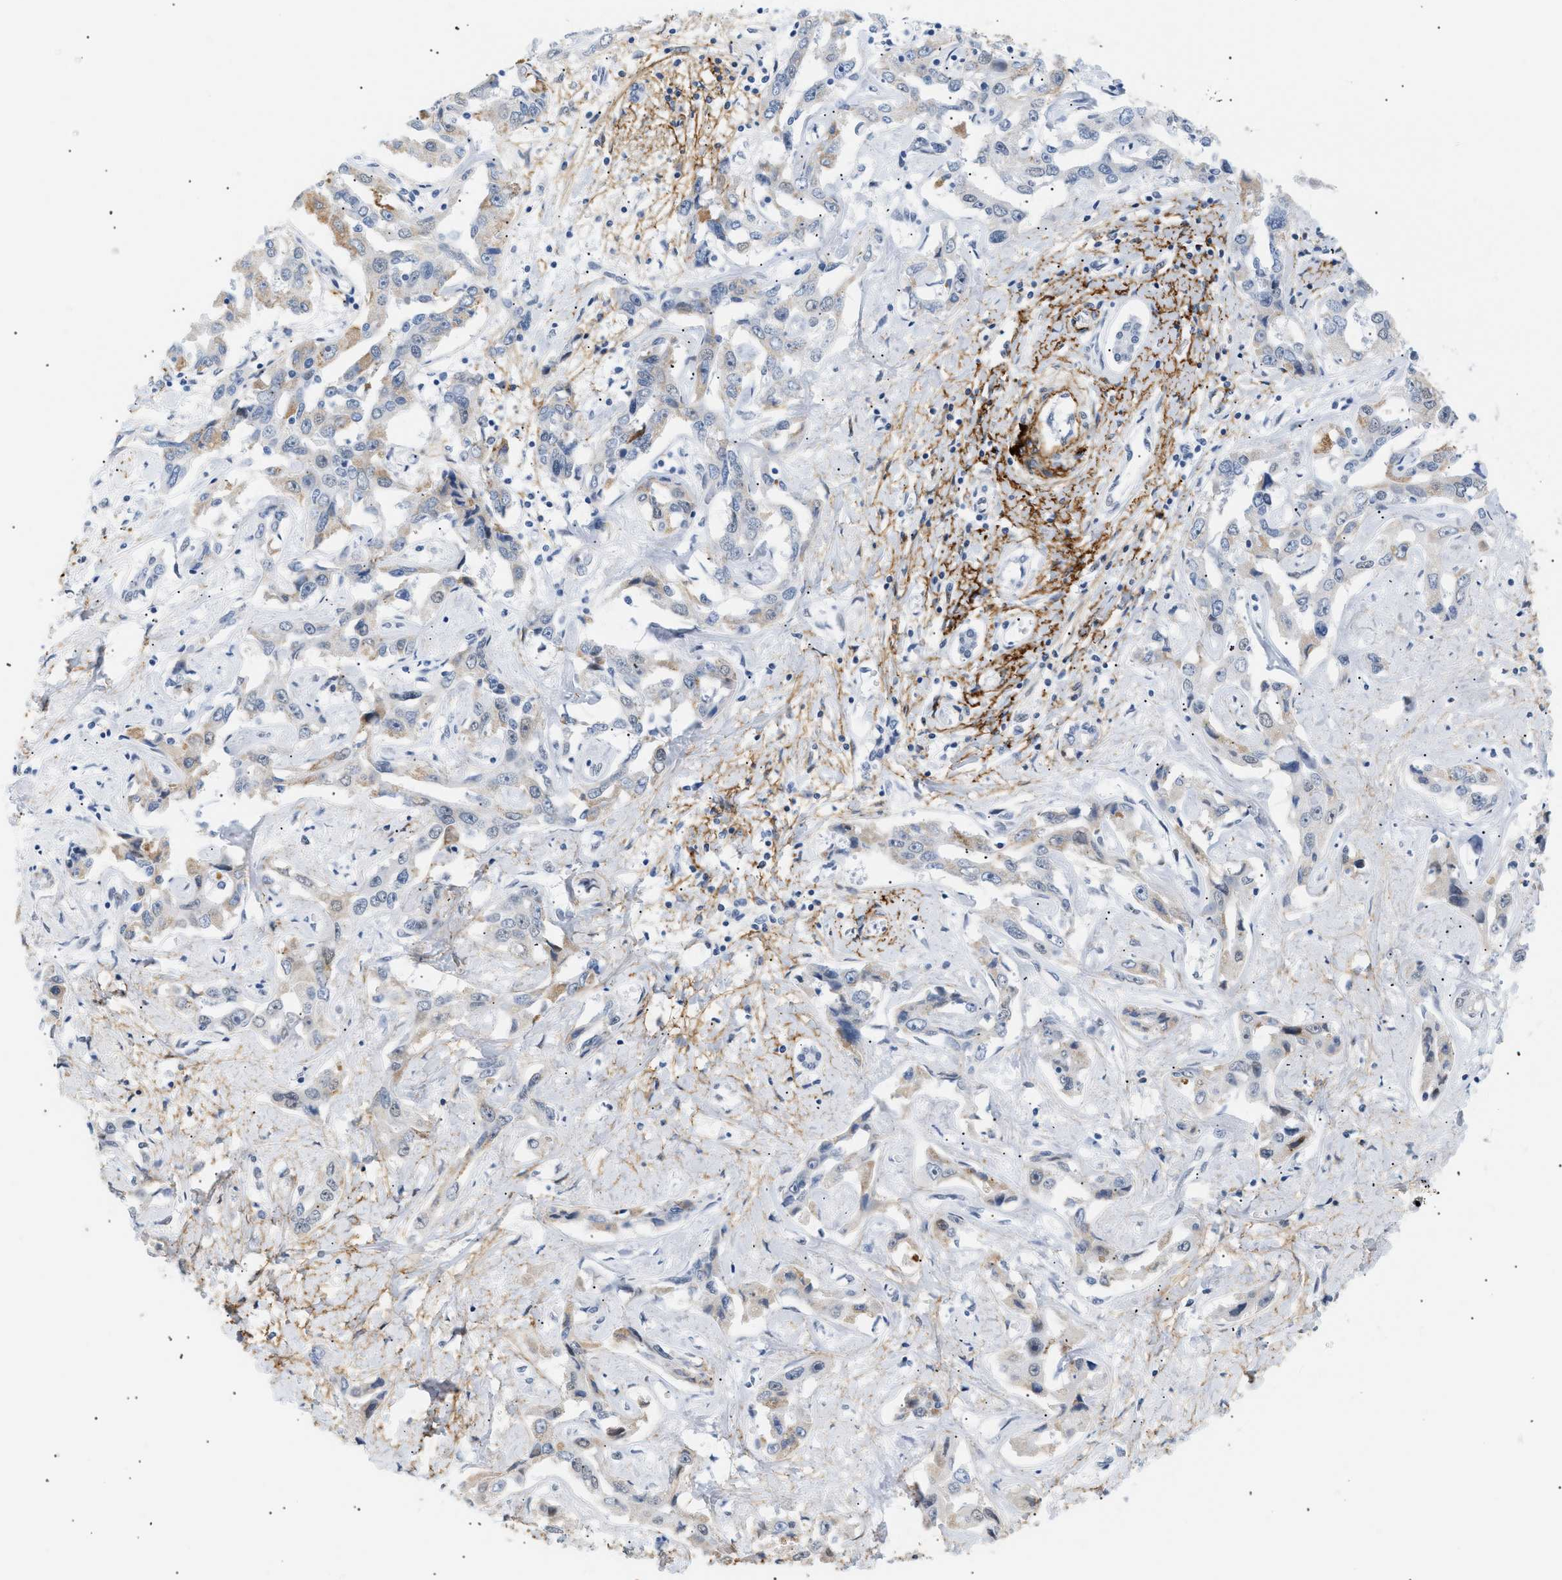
{"staining": {"intensity": "weak", "quantity": "25%-75%", "location": "cytoplasmic/membranous"}, "tissue": "liver cancer", "cell_type": "Tumor cells", "image_type": "cancer", "snomed": [{"axis": "morphology", "description": "Cholangiocarcinoma"}, {"axis": "topography", "description": "Liver"}], "caption": "An image of human liver cancer stained for a protein demonstrates weak cytoplasmic/membranous brown staining in tumor cells.", "gene": "ELN", "patient": {"sex": "male", "age": 59}}